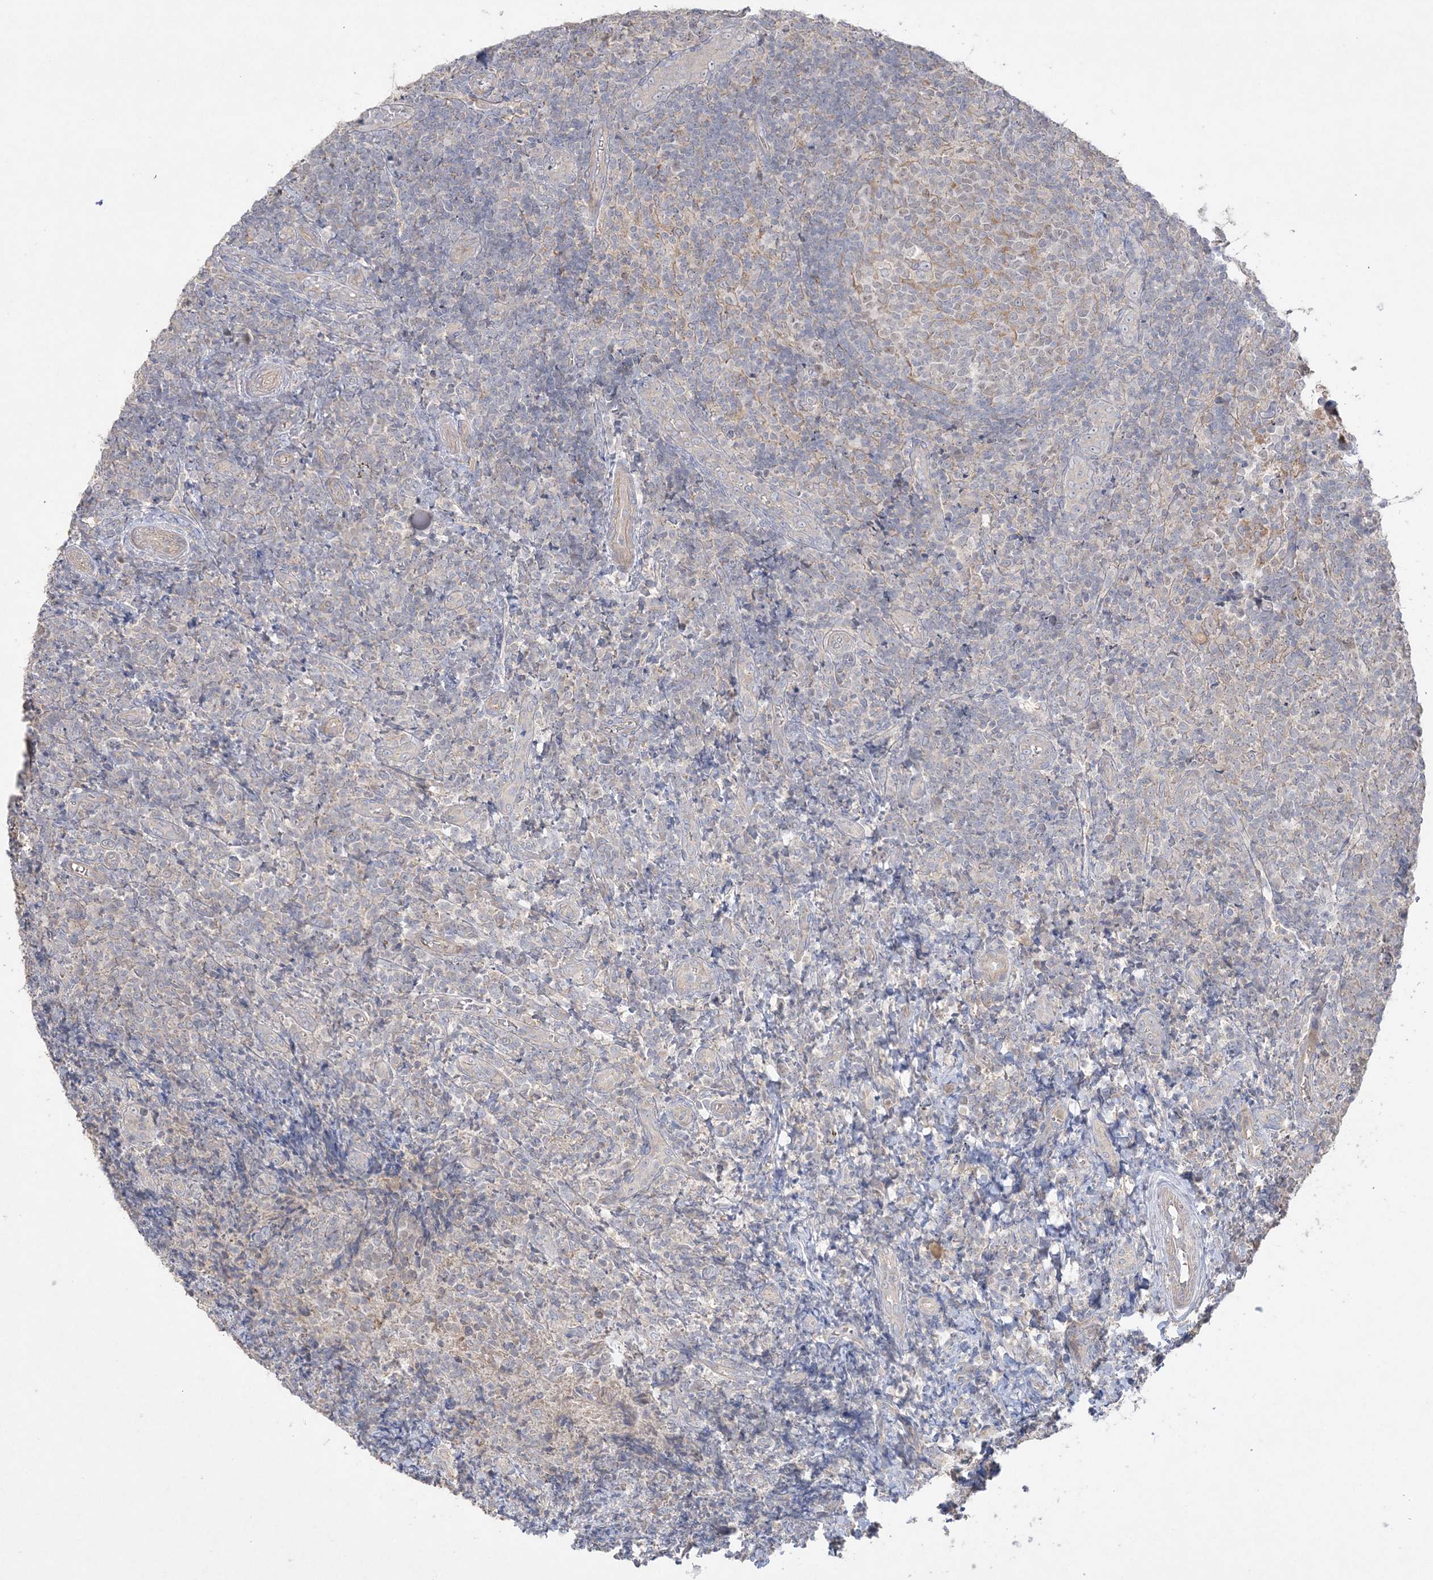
{"staining": {"intensity": "negative", "quantity": "none", "location": "none"}, "tissue": "tonsil", "cell_type": "Germinal center cells", "image_type": "normal", "snomed": [{"axis": "morphology", "description": "Normal tissue, NOS"}, {"axis": "topography", "description": "Tonsil"}], "caption": "Immunohistochemistry histopathology image of unremarkable tonsil stained for a protein (brown), which displays no expression in germinal center cells.", "gene": "SH3BP4", "patient": {"sex": "female", "age": 19}}